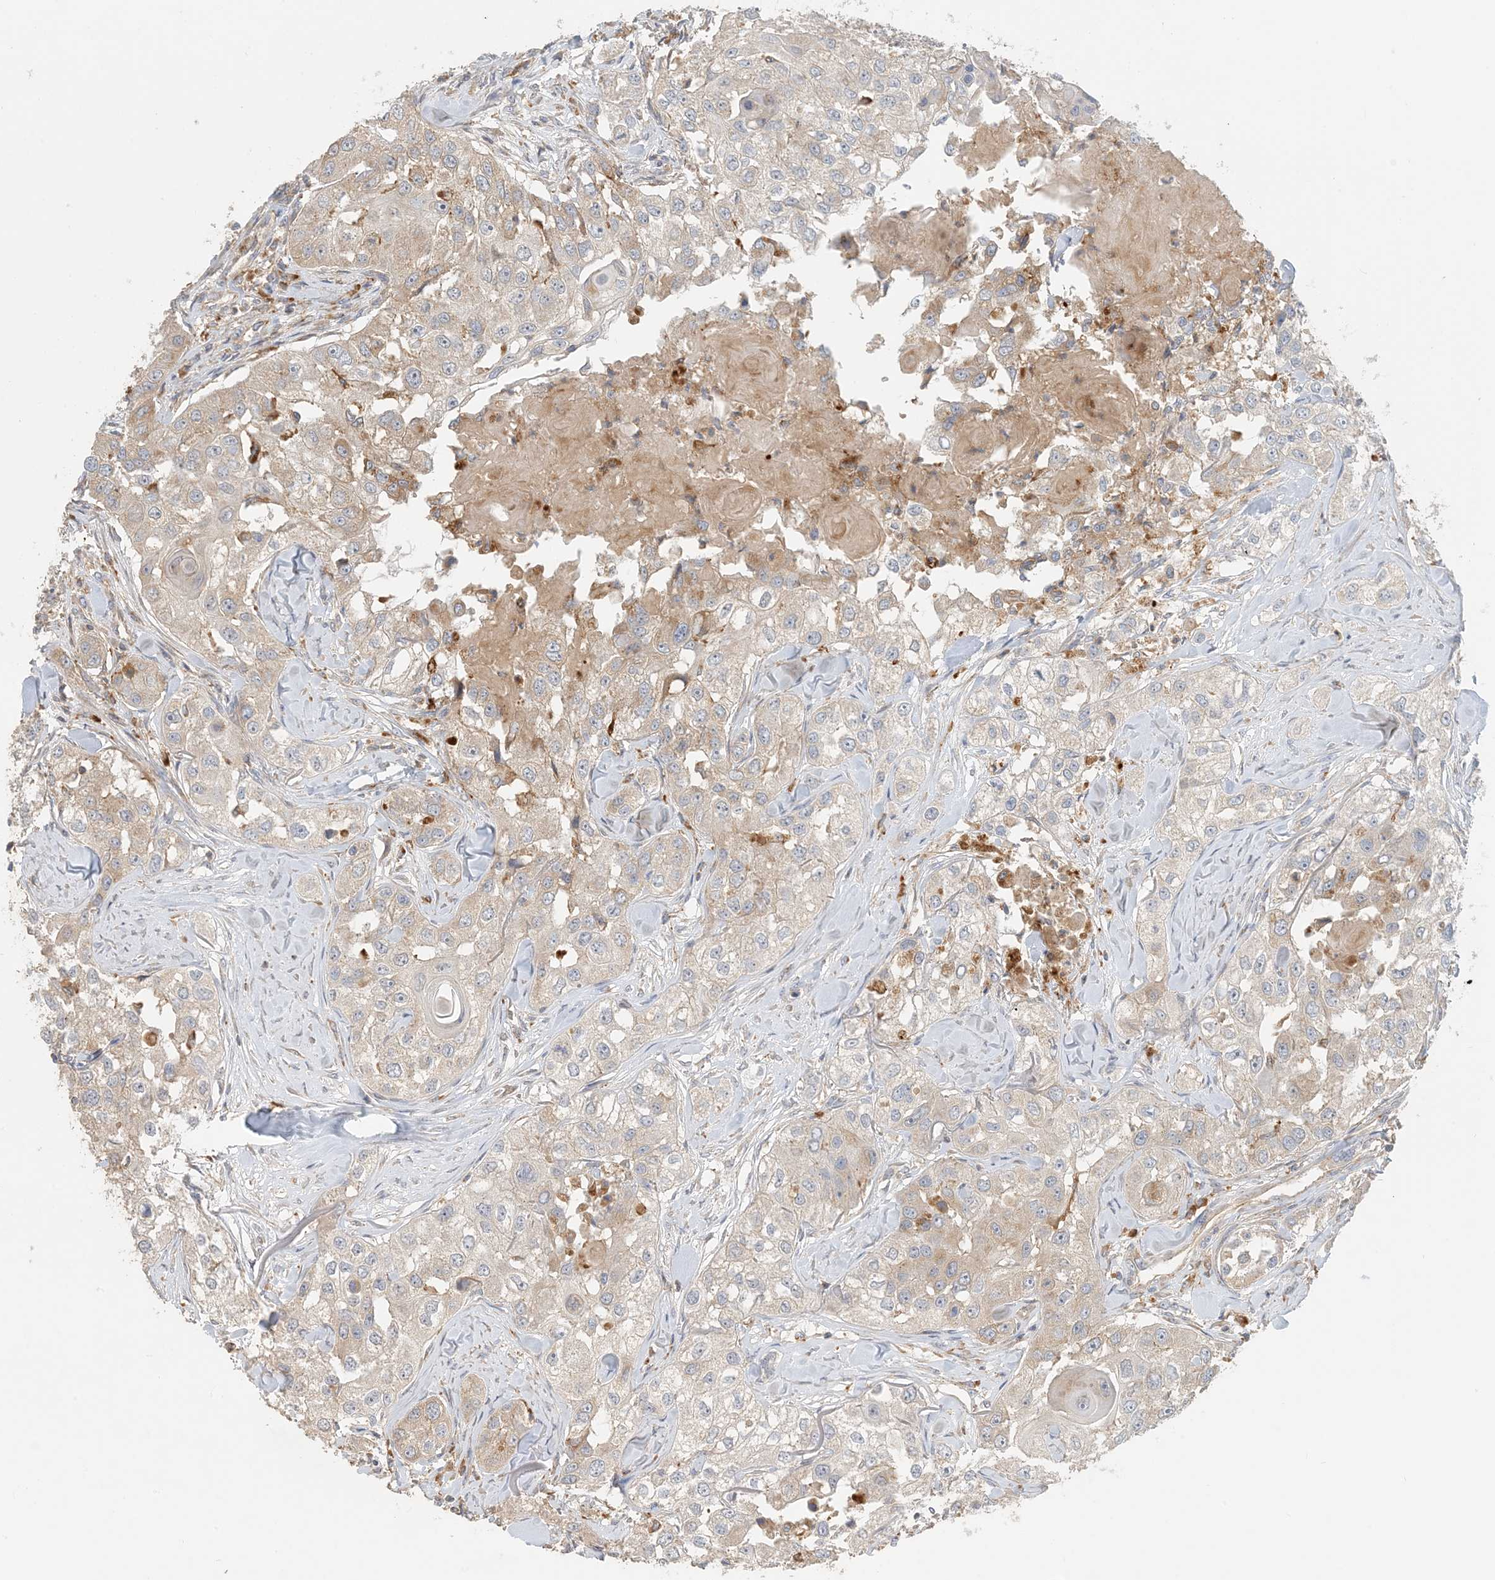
{"staining": {"intensity": "weak", "quantity": "<25%", "location": "cytoplasmic/membranous"}, "tissue": "head and neck cancer", "cell_type": "Tumor cells", "image_type": "cancer", "snomed": [{"axis": "morphology", "description": "Normal tissue, NOS"}, {"axis": "morphology", "description": "Squamous cell carcinoma, NOS"}, {"axis": "topography", "description": "Skeletal muscle"}, {"axis": "topography", "description": "Head-Neck"}], "caption": "This histopathology image is of head and neck cancer (squamous cell carcinoma) stained with IHC to label a protein in brown with the nuclei are counter-stained blue. There is no expression in tumor cells.", "gene": "SPPL2A", "patient": {"sex": "male", "age": 51}}